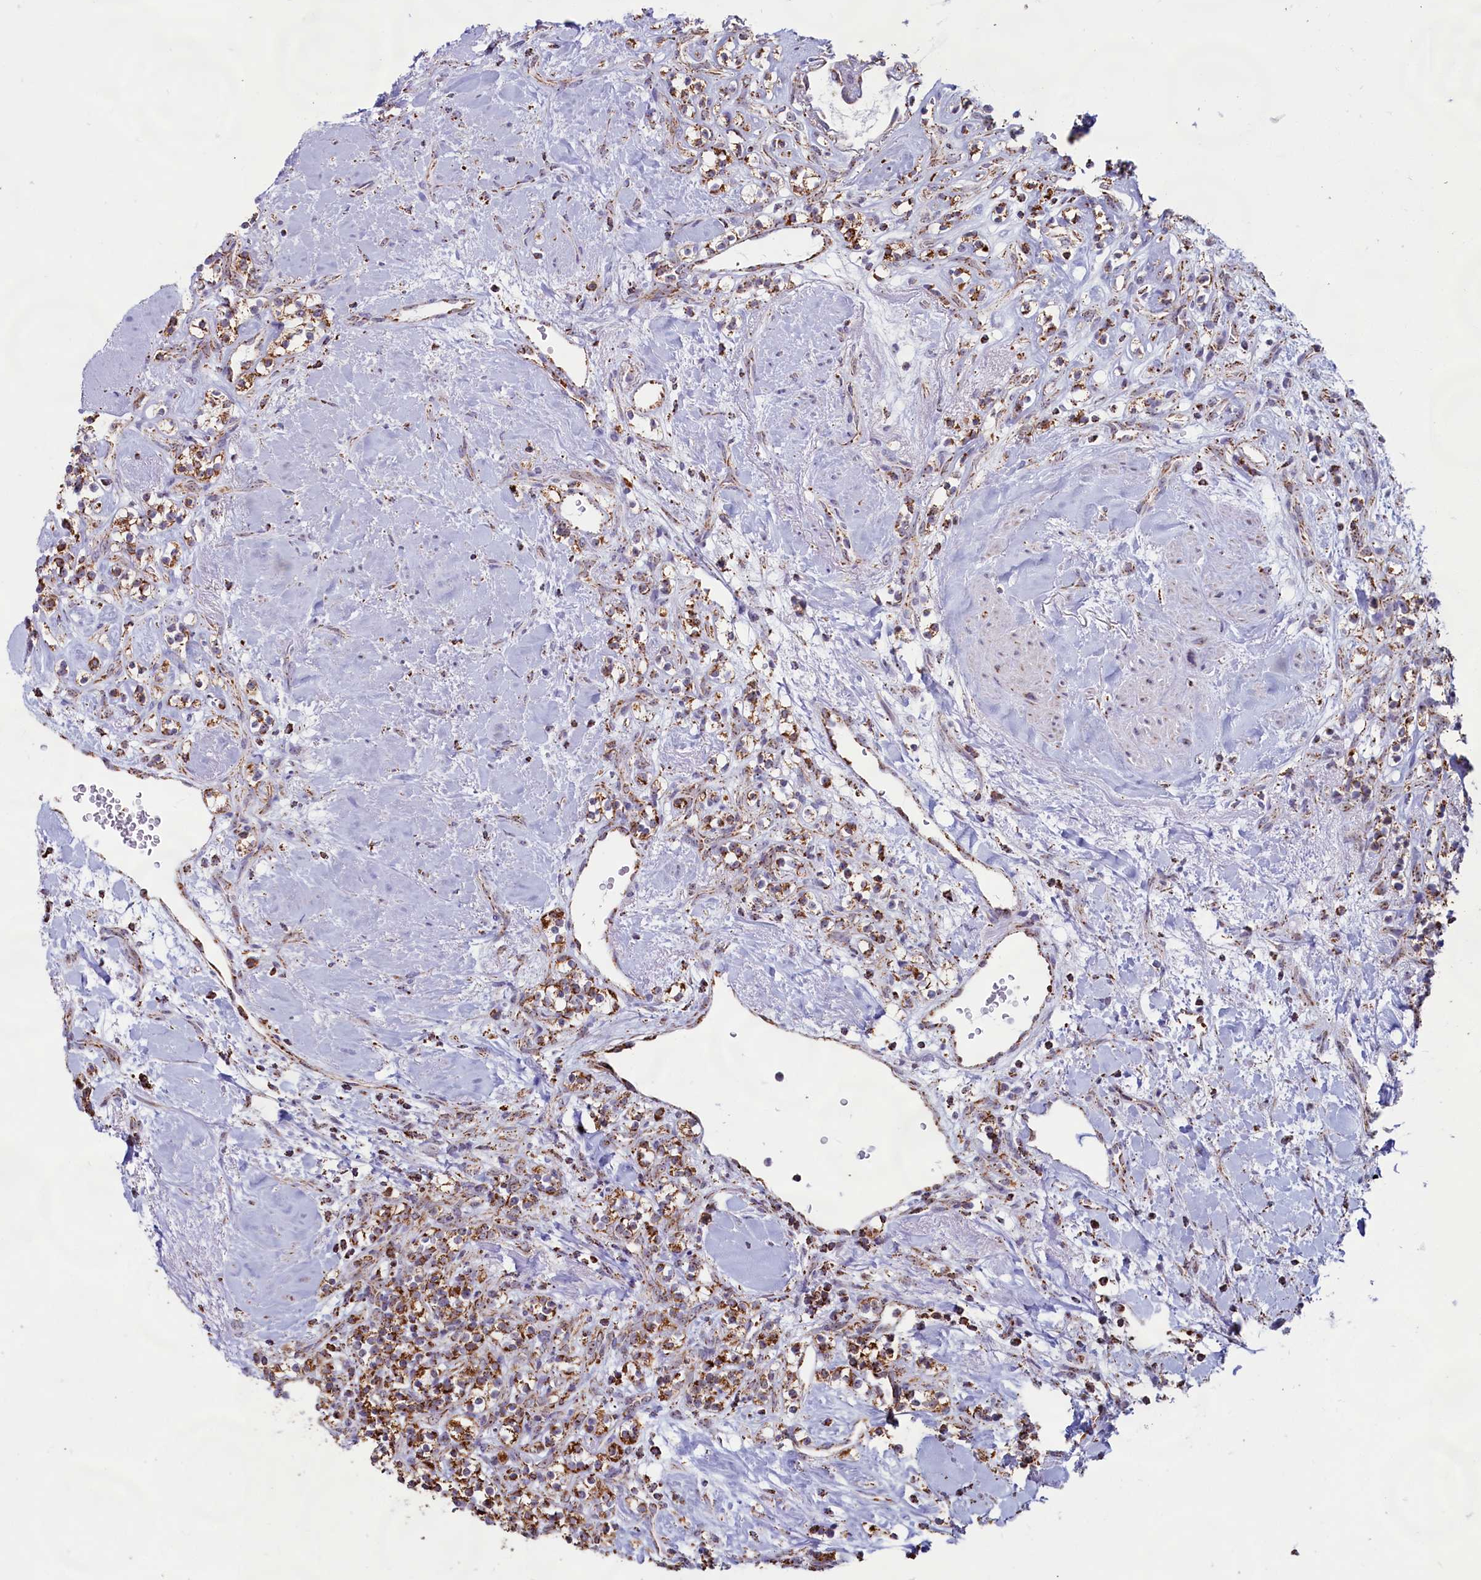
{"staining": {"intensity": "moderate", "quantity": ">75%", "location": "cytoplasmic/membranous"}, "tissue": "renal cancer", "cell_type": "Tumor cells", "image_type": "cancer", "snomed": [{"axis": "morphology", "description": "Adenocarcinoma, NOS"}, {"axis": "topography", "description": "Kidney"}], "caption": "Tumor cells reveal moderate cytoplasmic/membranous positivity in about >75% of cells in renal cancer (adenocarcinoma).", "gene": "C1D", "patient": {"sex": "male", "age": 77}}